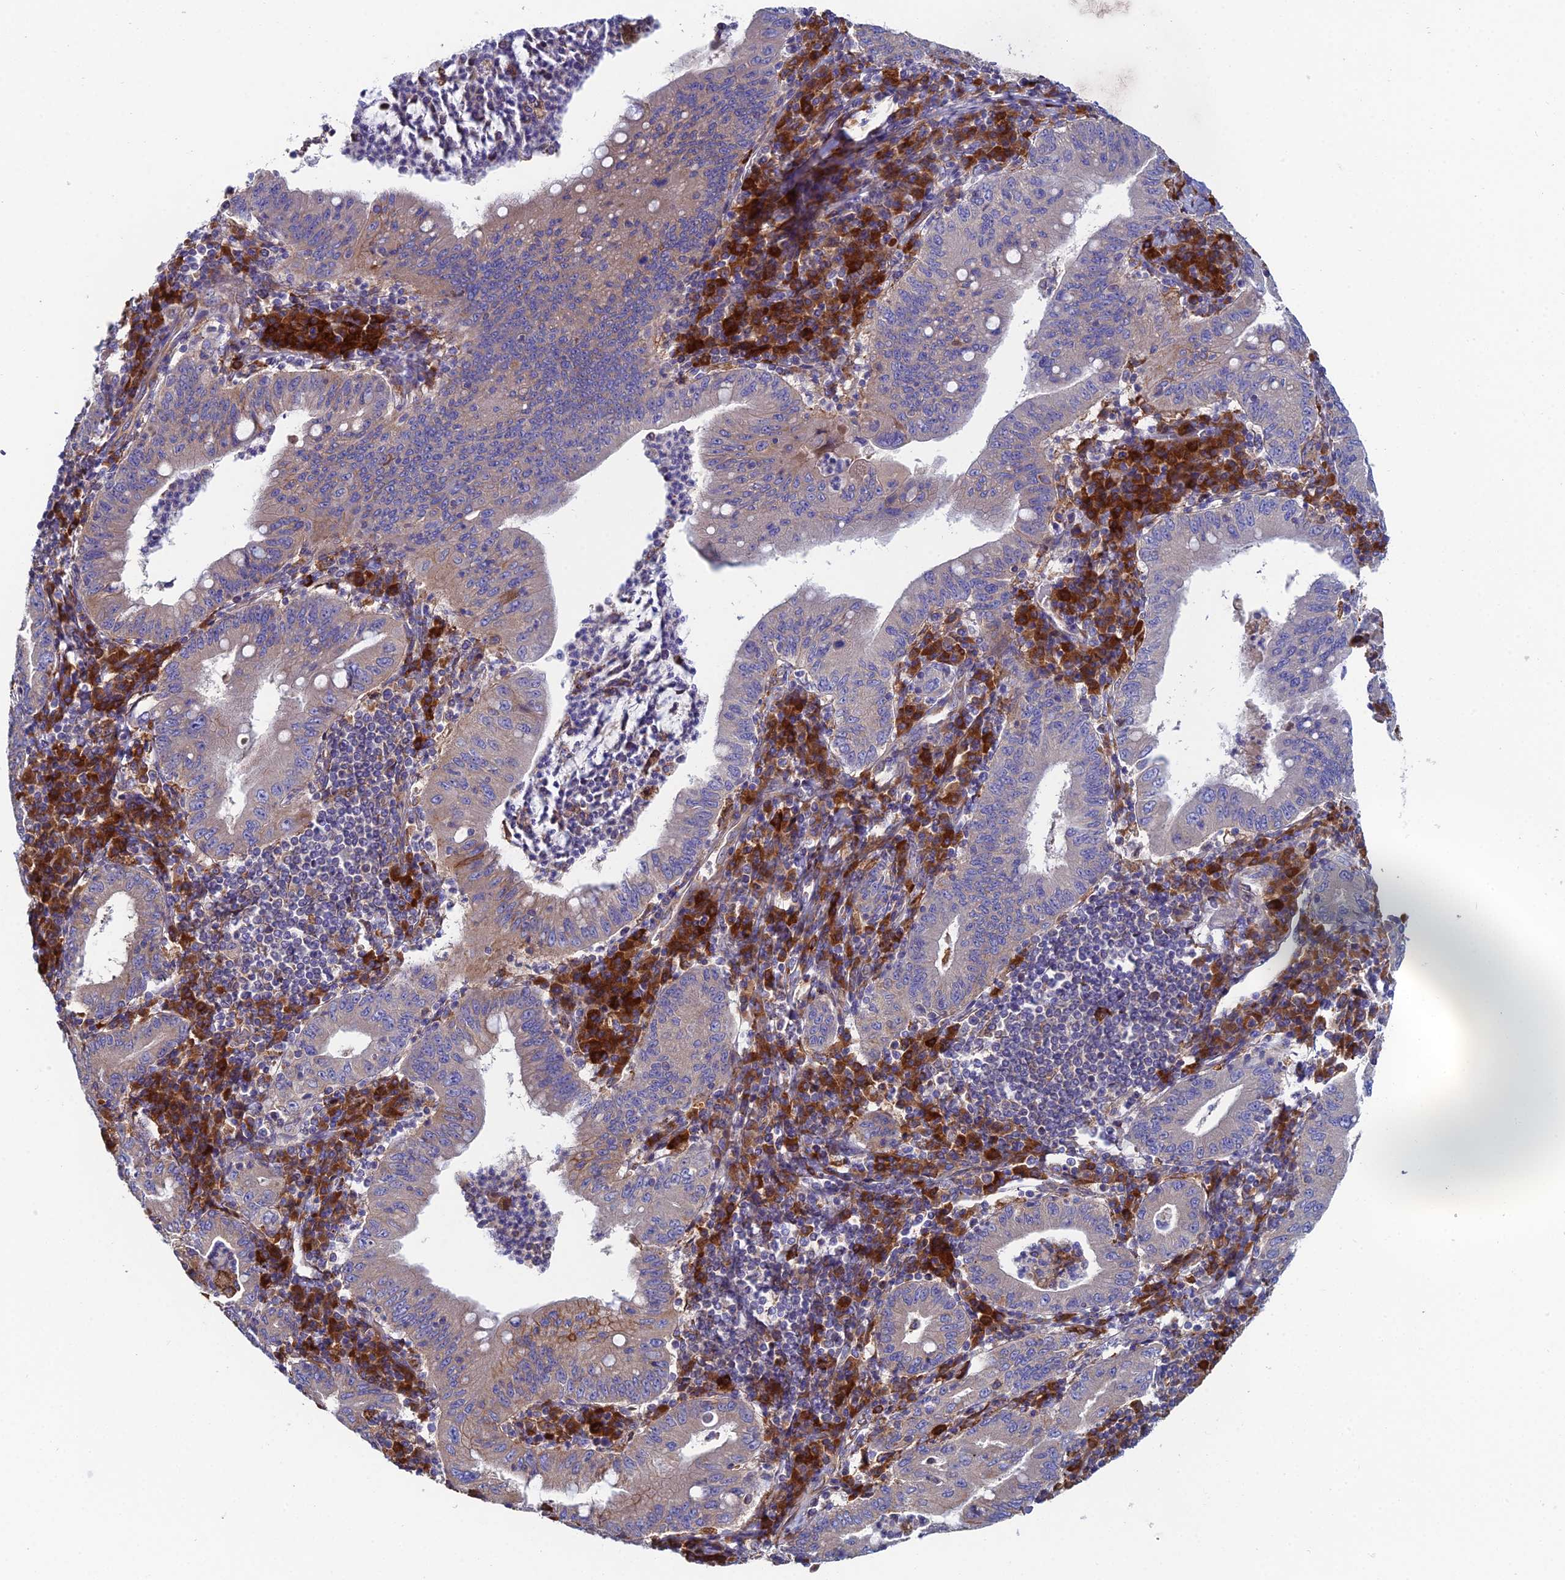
{"staining": {"intensity": "weak", "quantity": "<25%", "location": "cytoplasmic/membranous"}, "tissue": "stomach cancer", "cell_type": "Tumor cells", "image_type": "cancer", "snomed": [{"axis": "morphology", "description": "Normal tissue, NOS"}, {"axis": "morphology", "description": "Adenocarcinoma, NOS"}, {"axis": "topography", "description": "Esophagus"}, {"axis": "topography", "description": "Stomach, upper"}, {"axis": "topography", "description": "Peripheral nerve tissue"}], "caption": "Tumor cells are negative for brown protein staining in stomach cancer.", "gene": "CLCN3", "patient": {"sex": "male", "age": 62}}